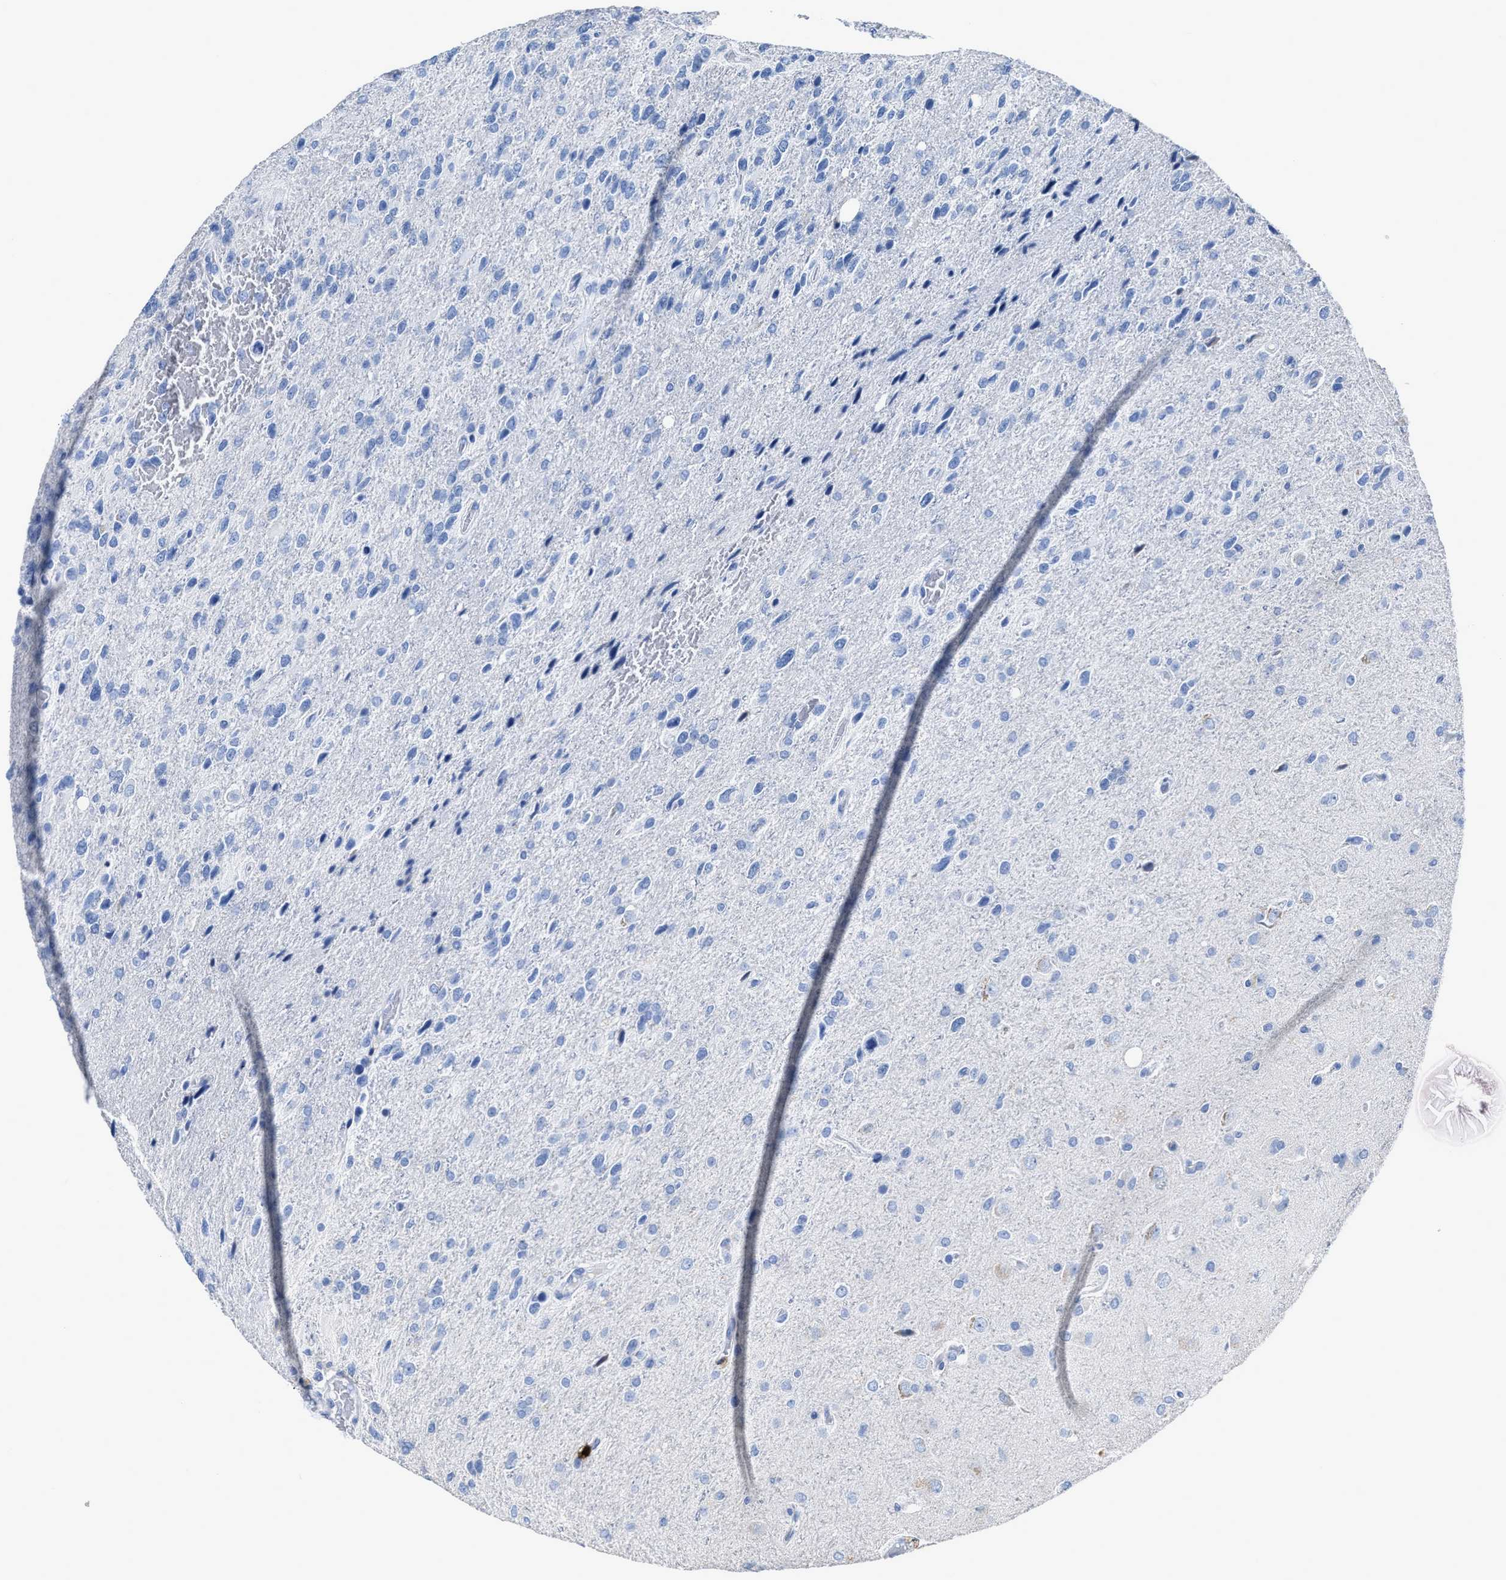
{"staining": {"intensity": "negative", "quantity": "none", "location": "none"}, "tissue": "glioma", "cell_type": "Tumor cells", "image_type": "cancer", "snomed": [{"axis": "morphology", "description": "Glioma, malignant, High grade"}, {"axis": "topography", "description": "Brain"}], "caption": "This is an IHC micrograph of human malignant high-grade glioma. There is no positivity in tumor cells.", "gene": "CEACAM5", "patient": {"sex": "female", "age": 58}}